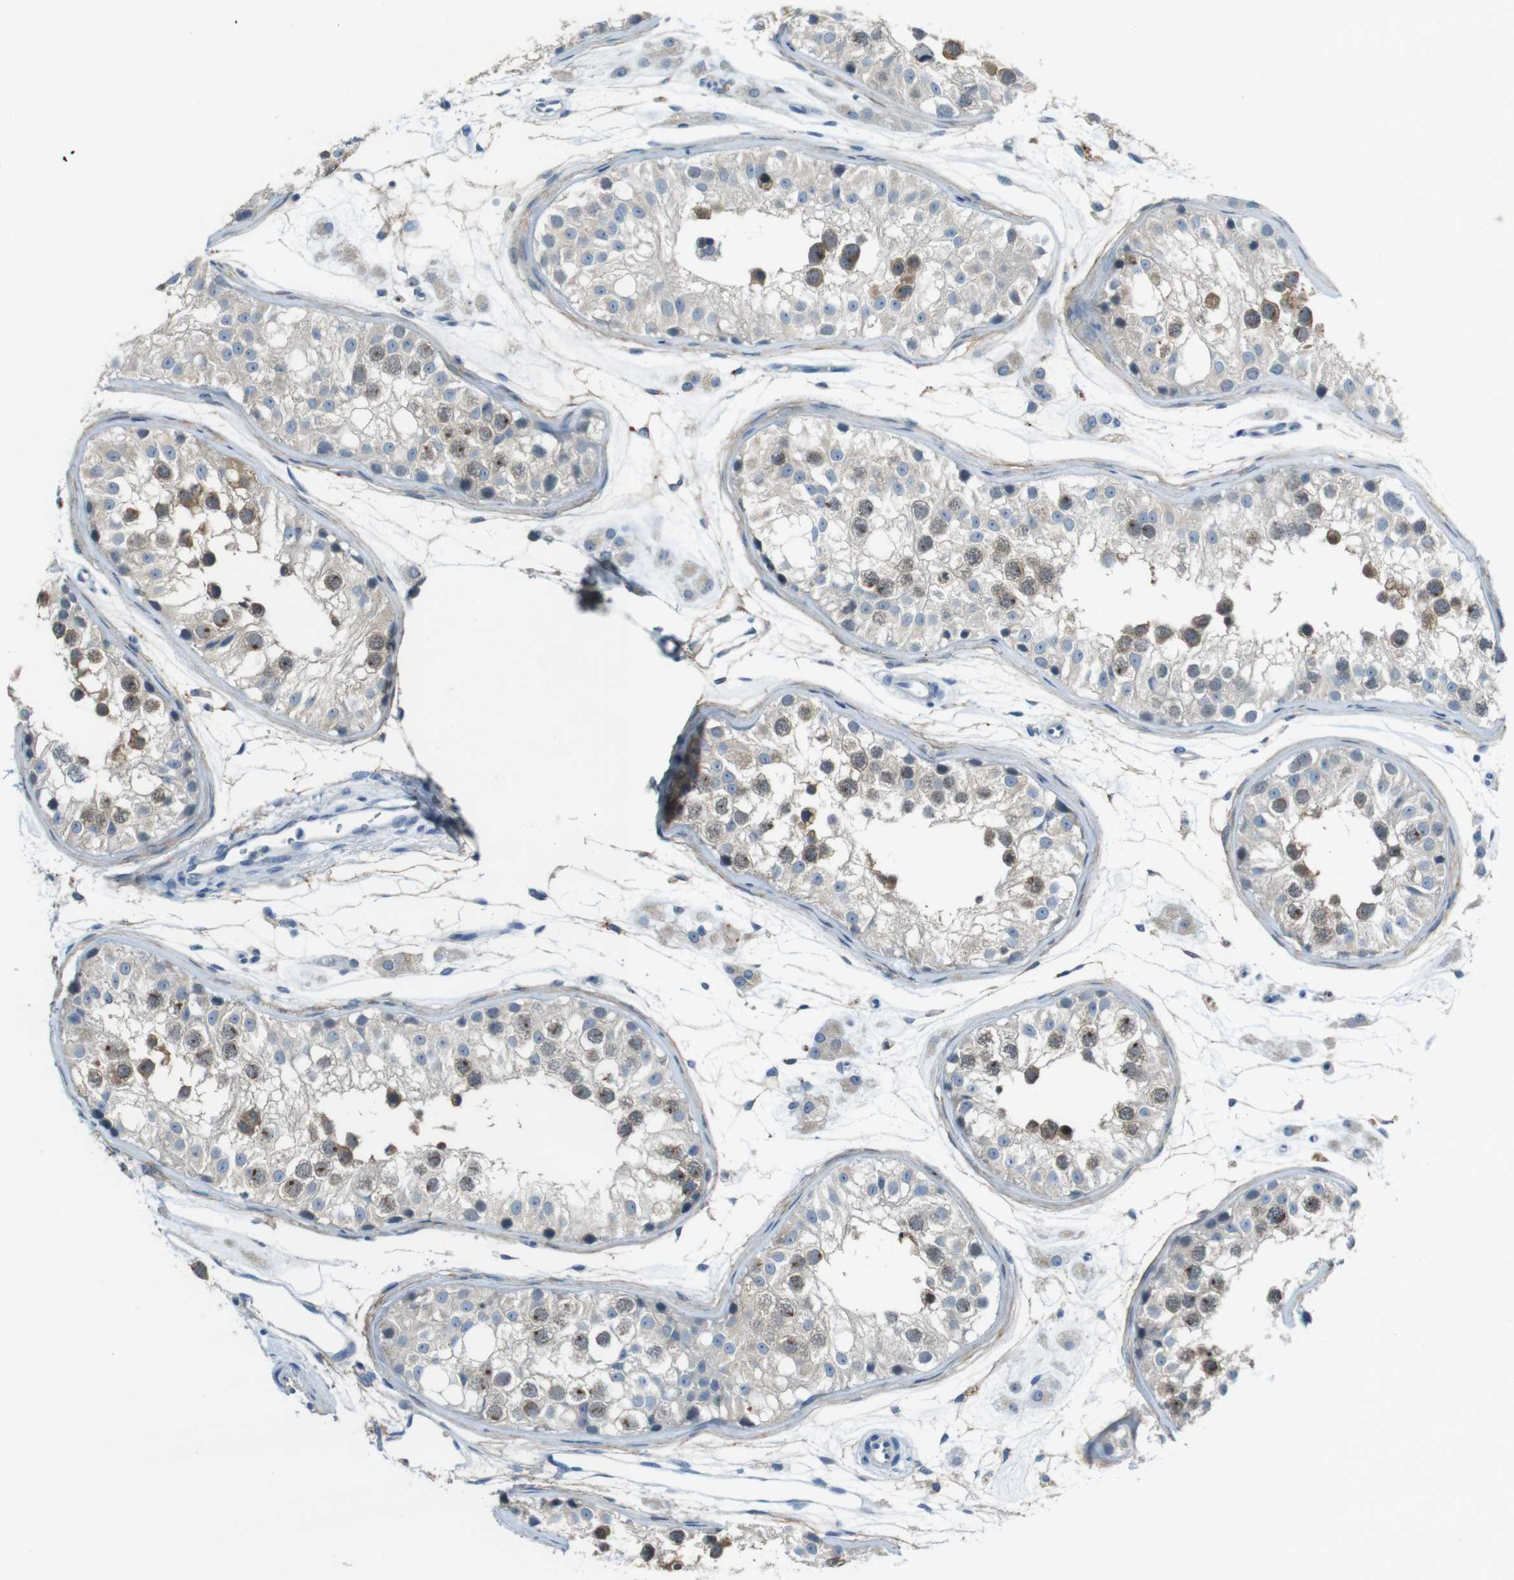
{"staining": {"intensity": "moderate", "quantity": ">75%", "location": "cytoplasmic/membranous,nuclear"}, "tissue": "testis", "cell_type": "Cells in seminiferous ducts", "image_type": "normal", "snomed": [{"axis": "morphology", "description": "Normal tissue, NOS"}, {"axis": "morphology", "description": "Adenocarcinoma, metastatic, NOS"}, {"axis": "topography", "description": "Testis"}], "caption": "This image demonstrates IHC staining of benign testis, with medium moderate cytoplasmic/membranous,nuclear staining in about >75% of cells in seminiferous ducts.", "gene": "ENTPD7", "patient": {"sex": "male", "age": 26}}